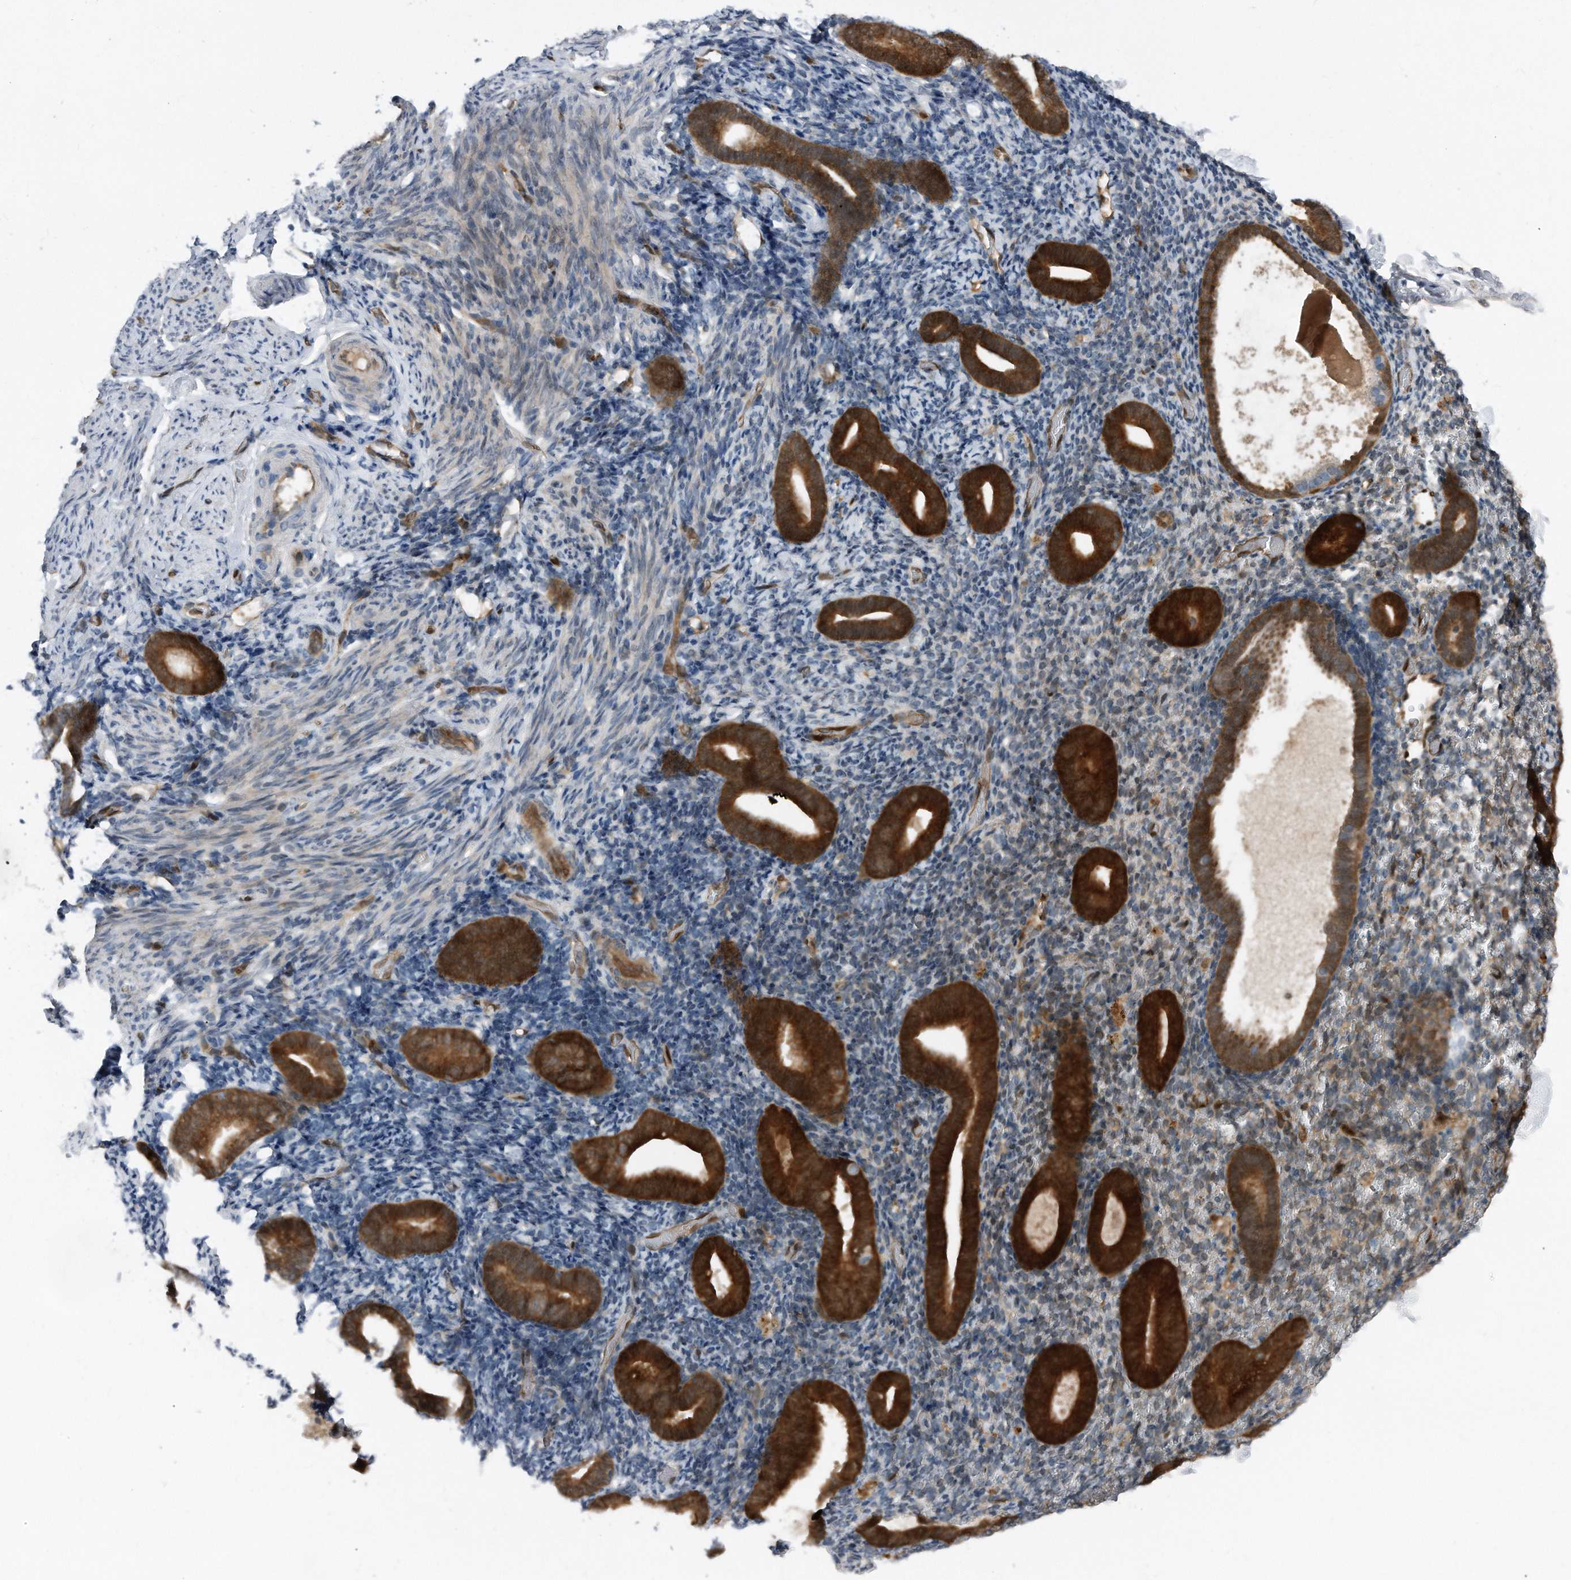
{"staining": {"intensity": "negative", "quantity": "none", "location": "none"}, "tissue": "endometrium", "cell_type": "Cells in endometrial stroma", "image_type": "normal", "snomed": [{"axis": "morphology", "description": "Normal tissue, NOS"}, {"axis": "topography", "description": "Endometrium"}], "caption": "This is a histopathology image of immunohistochemistry (IHC) staining of benign endometrium, which shows no positivity in cells in endometrial stroma.", "gene": "MAP2K6", "patient": {"sex": "female", "age": 51}}